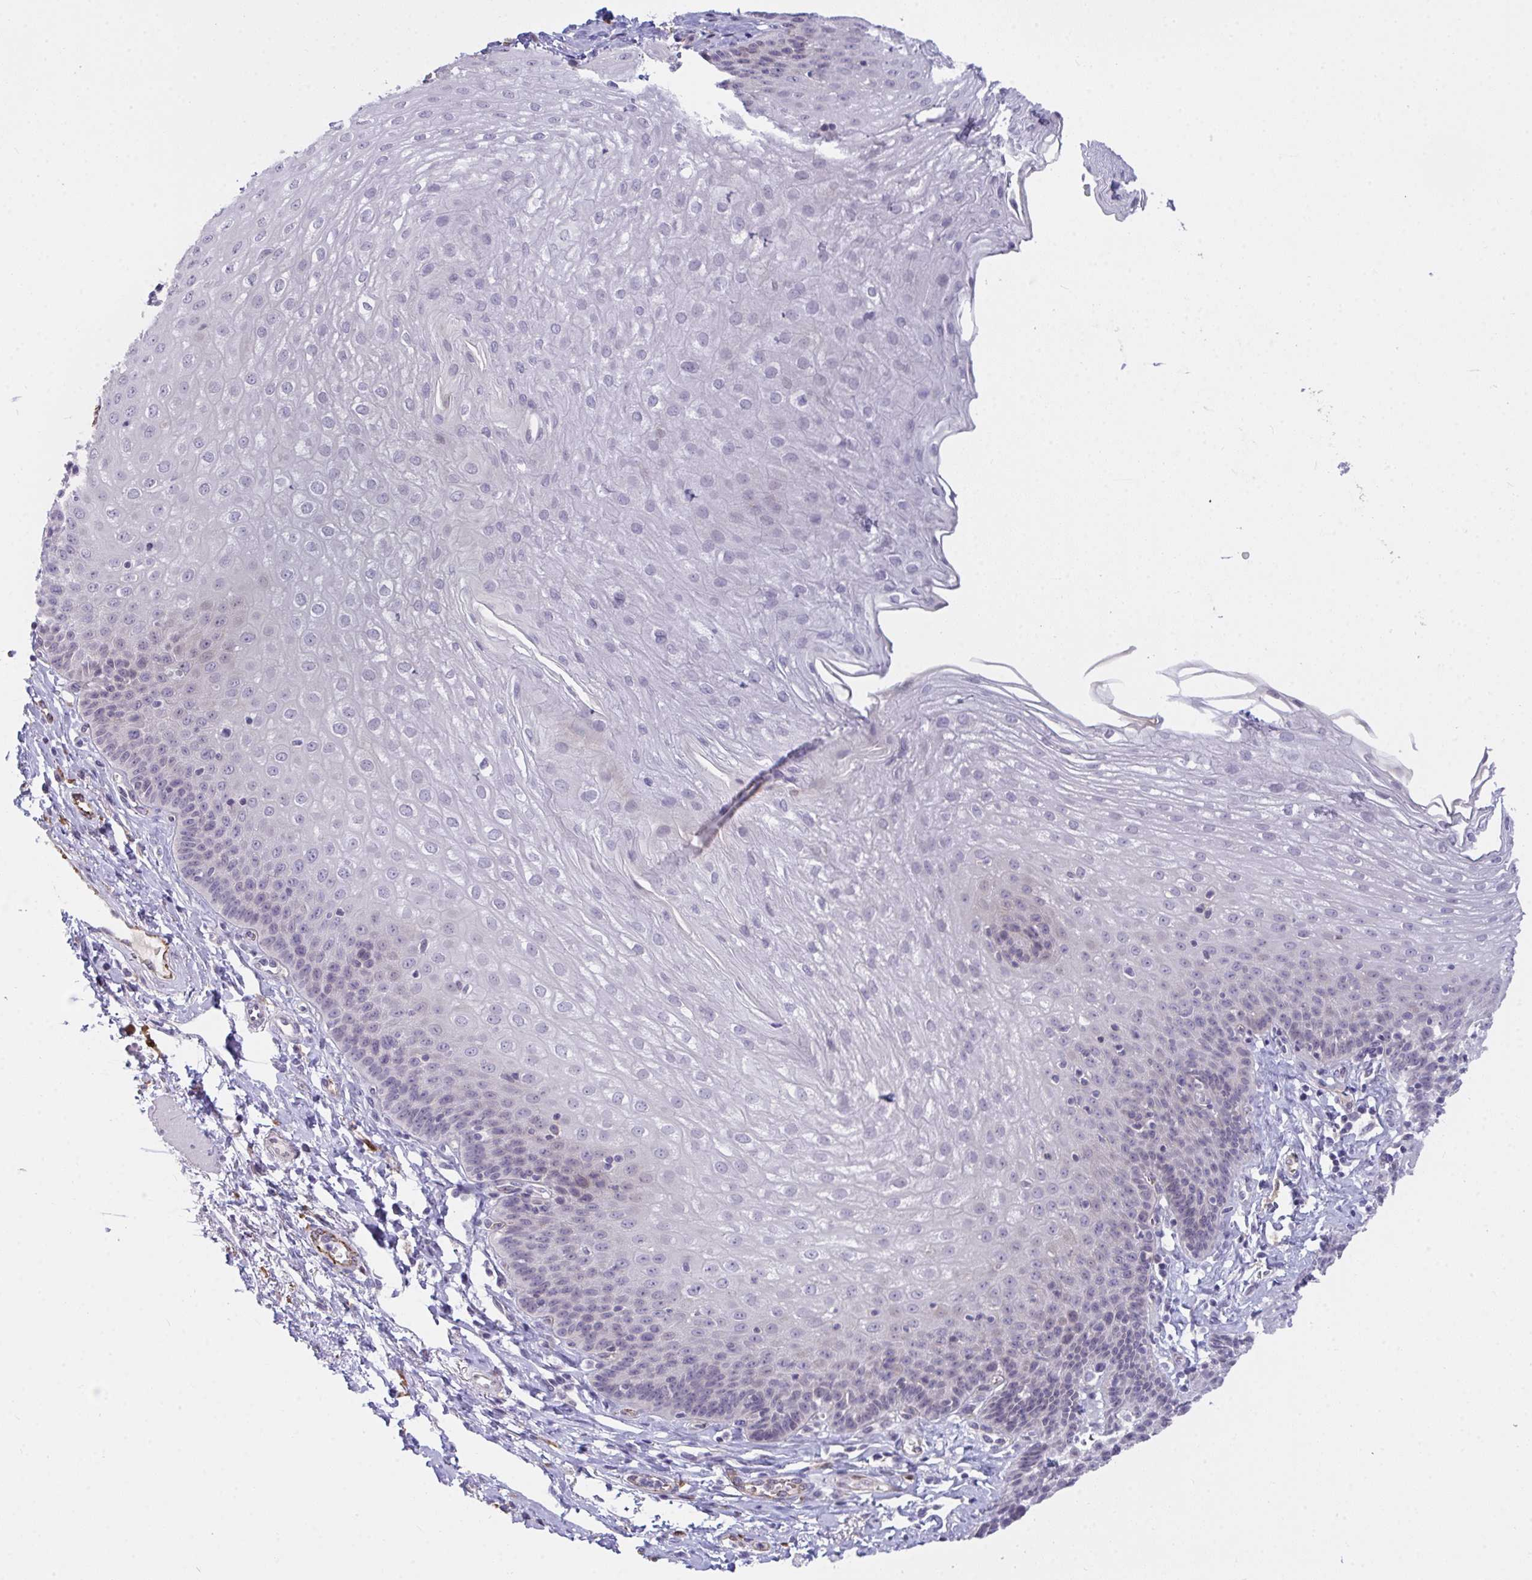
{"staining": {"intensity": "negative", "quantity": "none", "location": "none"}, "tissue": "esophagus", "cell_type": "Squamous epithelial cells", "image_type": "normal", "snomed": [{"axis": "morphology", "description": "Normal tissue, NOS"}, {"axis": "topography", "description": "Esophagus"}], "caption": "Human esophagus stained for a protein using immunohistochemistry shows no staining in squamous epithelial cells.", "gene": "SEMA6B", "patient": {"sex": "female", "age": 81}}